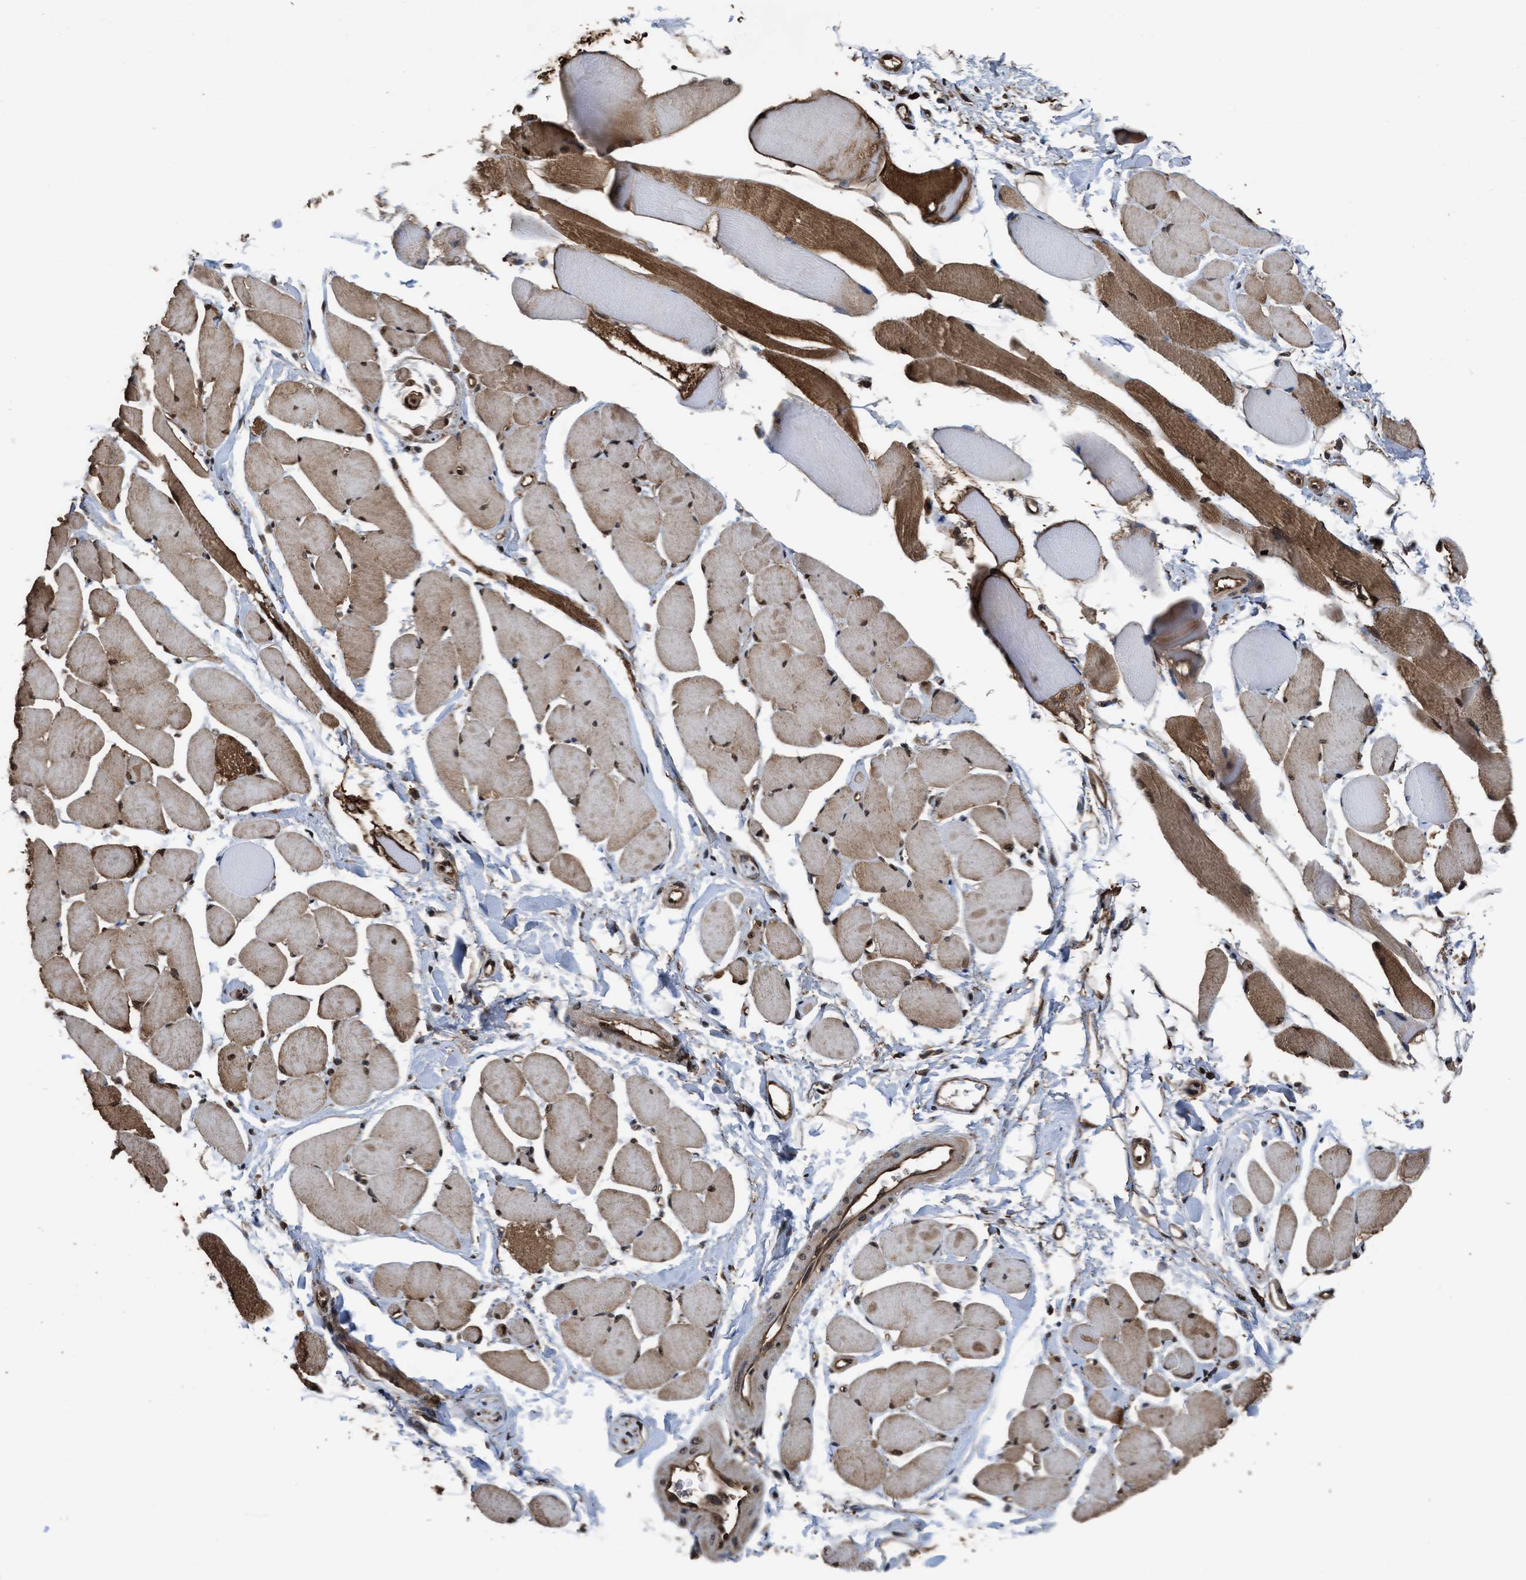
{"staining": {"intensity": "moderate", "quantity": ">75%", "location": "cytoplasmic/membranous,nuclear"}, "tissue": "skeletal muscle", "cell_type": "Myocytes", "image_type": "normal", "snomed": [{"axis": "morphology", "description": "Normal tissue, NOS"}, {"axis": "topography", "description": "Skeletal muscle"}, {"axis": "topography", "description": "Peripheral nerve tissue"}], "caption": "The histopathology image displays immunohistochemical staining of normal skeletal muscle. There is moderate cytoplasmic/membranous,nuclear expression is identified in approximately >75% of myocytes.", "gene": "YWHAG", "patient": {"sex": "female", "age": 84}}